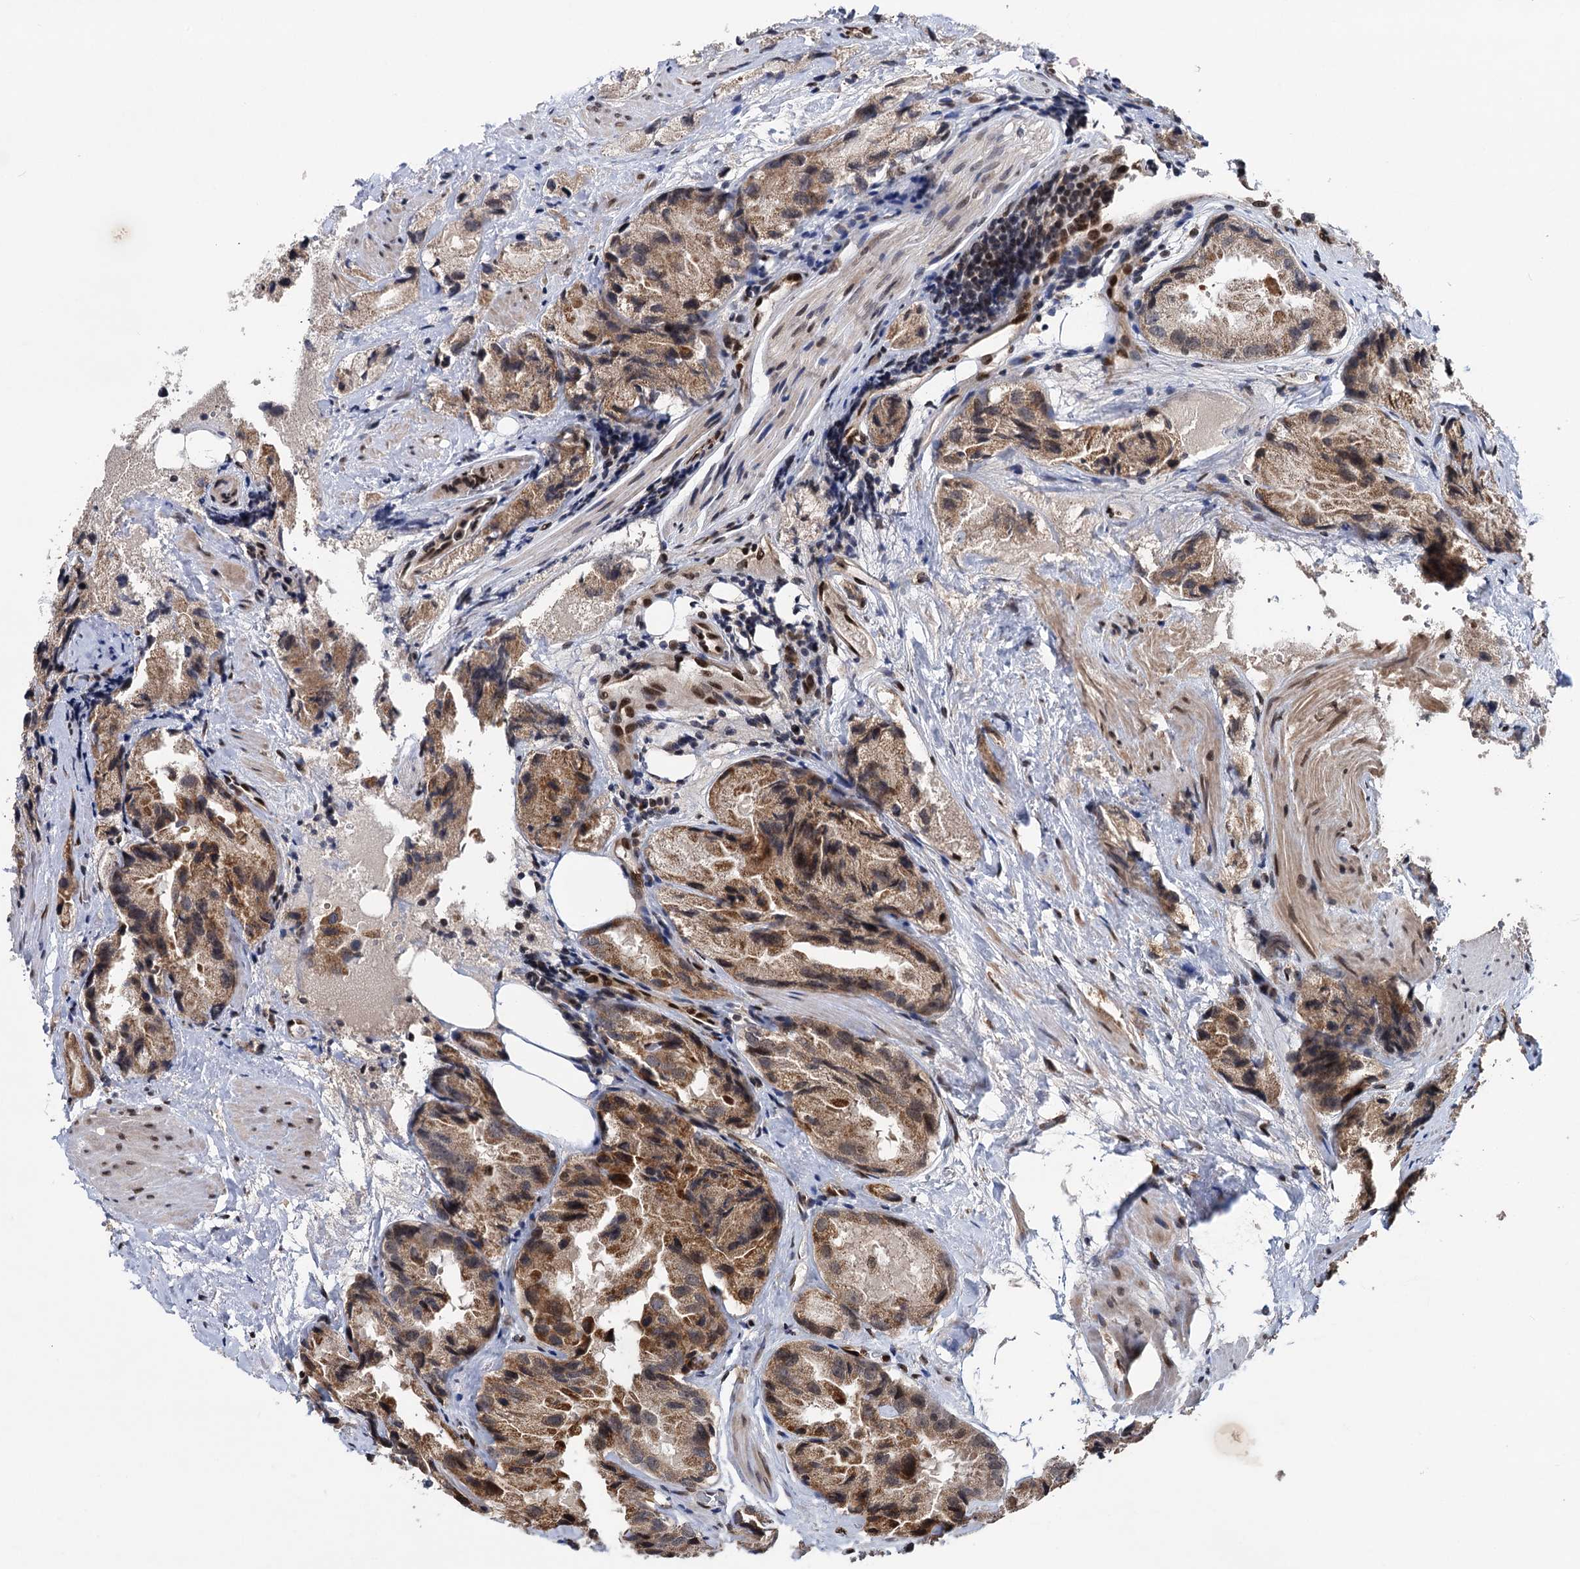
{"staining": {"intensity": "moderate", "quantity": "25%-75%", "location": "cytoplasmic/membranous"}, "tissue": "prostate cancer", "cell_type": "Tumor cells", "image_type": "cancer", "snomed": [{"axis": "morphology", "description": "Adenocarcinoma, High grade"}, {"axis": "topography", "description": "Prostate"}], "caption": "IHC of prostate cancer (adenocarcinoma (high-grade)) reveals medium levels of moderate cytoplasmic/membranous positivity in approximately 25%-75% of tumor cells. (IHC, brightfield microscopy, high magnification).", "gene": "MESD", "patient": {"sex": "male", "age": 66}}